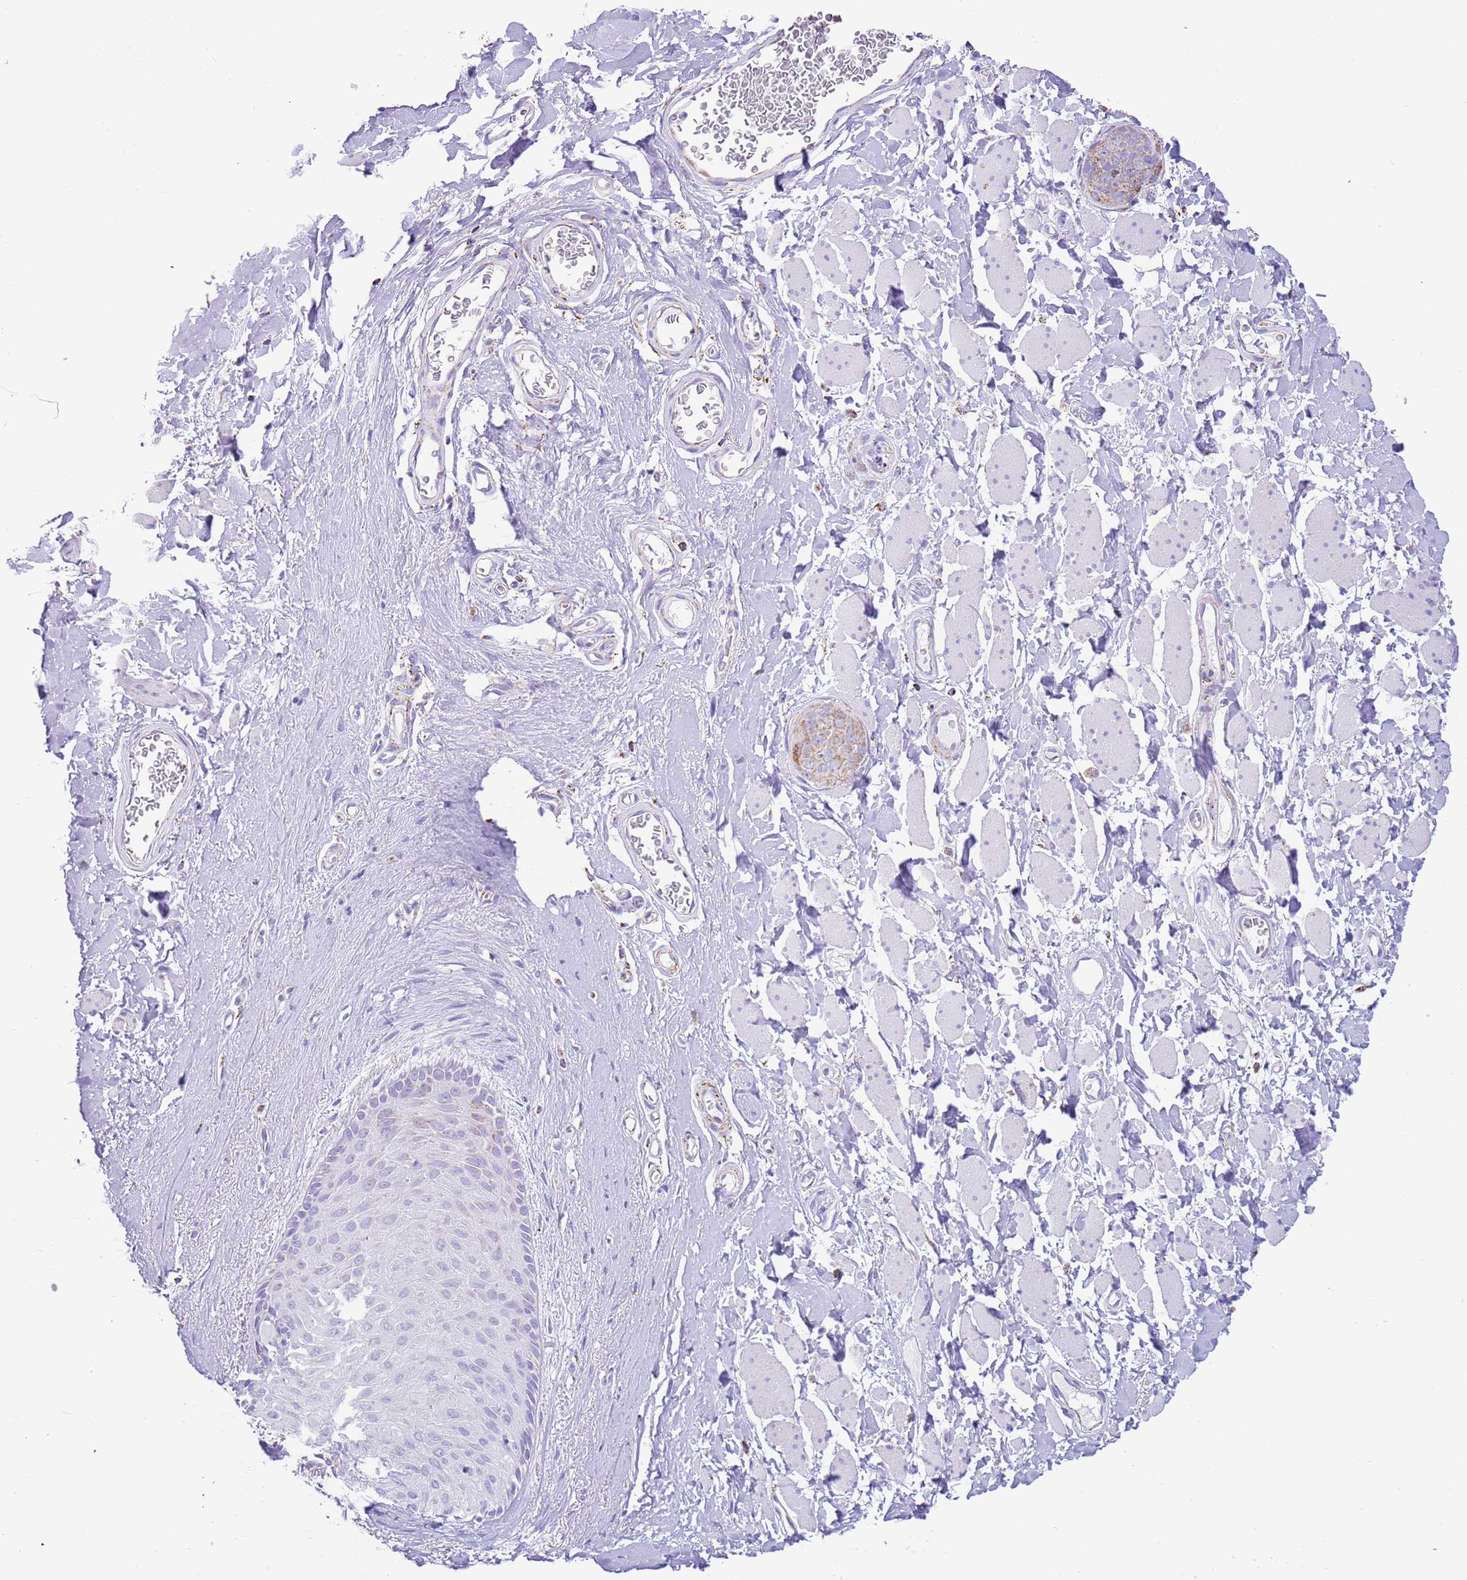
{"staining": {"intensity": "moderate", "quantity": "25%-75%", "location": "cytoplasmic/membranous"}, "tissue": "skin cancer", "cell_type": "Tumor cells", "image_type": "cancer", "snomed": [{"axis": "morphology", "description": "Squamous cell carcinoma, NOS"}, {"axis": "topography", "description": "Skin"}, {"axis": "topography", "description": "Vulva"}], "caption": "IHC staining of skin cancer (squamous cell carcinoma), which exhibits medium levels of moderate cytoplasmic/membranous staining in approximately 25%-75% of tumor cells indicating moderate cytoplasmic/membranous protein expression. The staining was performed using DAB (3,3'-diaminobenzidine) (brown) for protein detection and nuclei were counterstained in hematoxylin (blue).", "gene": "SUCLG2", "patient": {"sex": "female", "age": 85}}